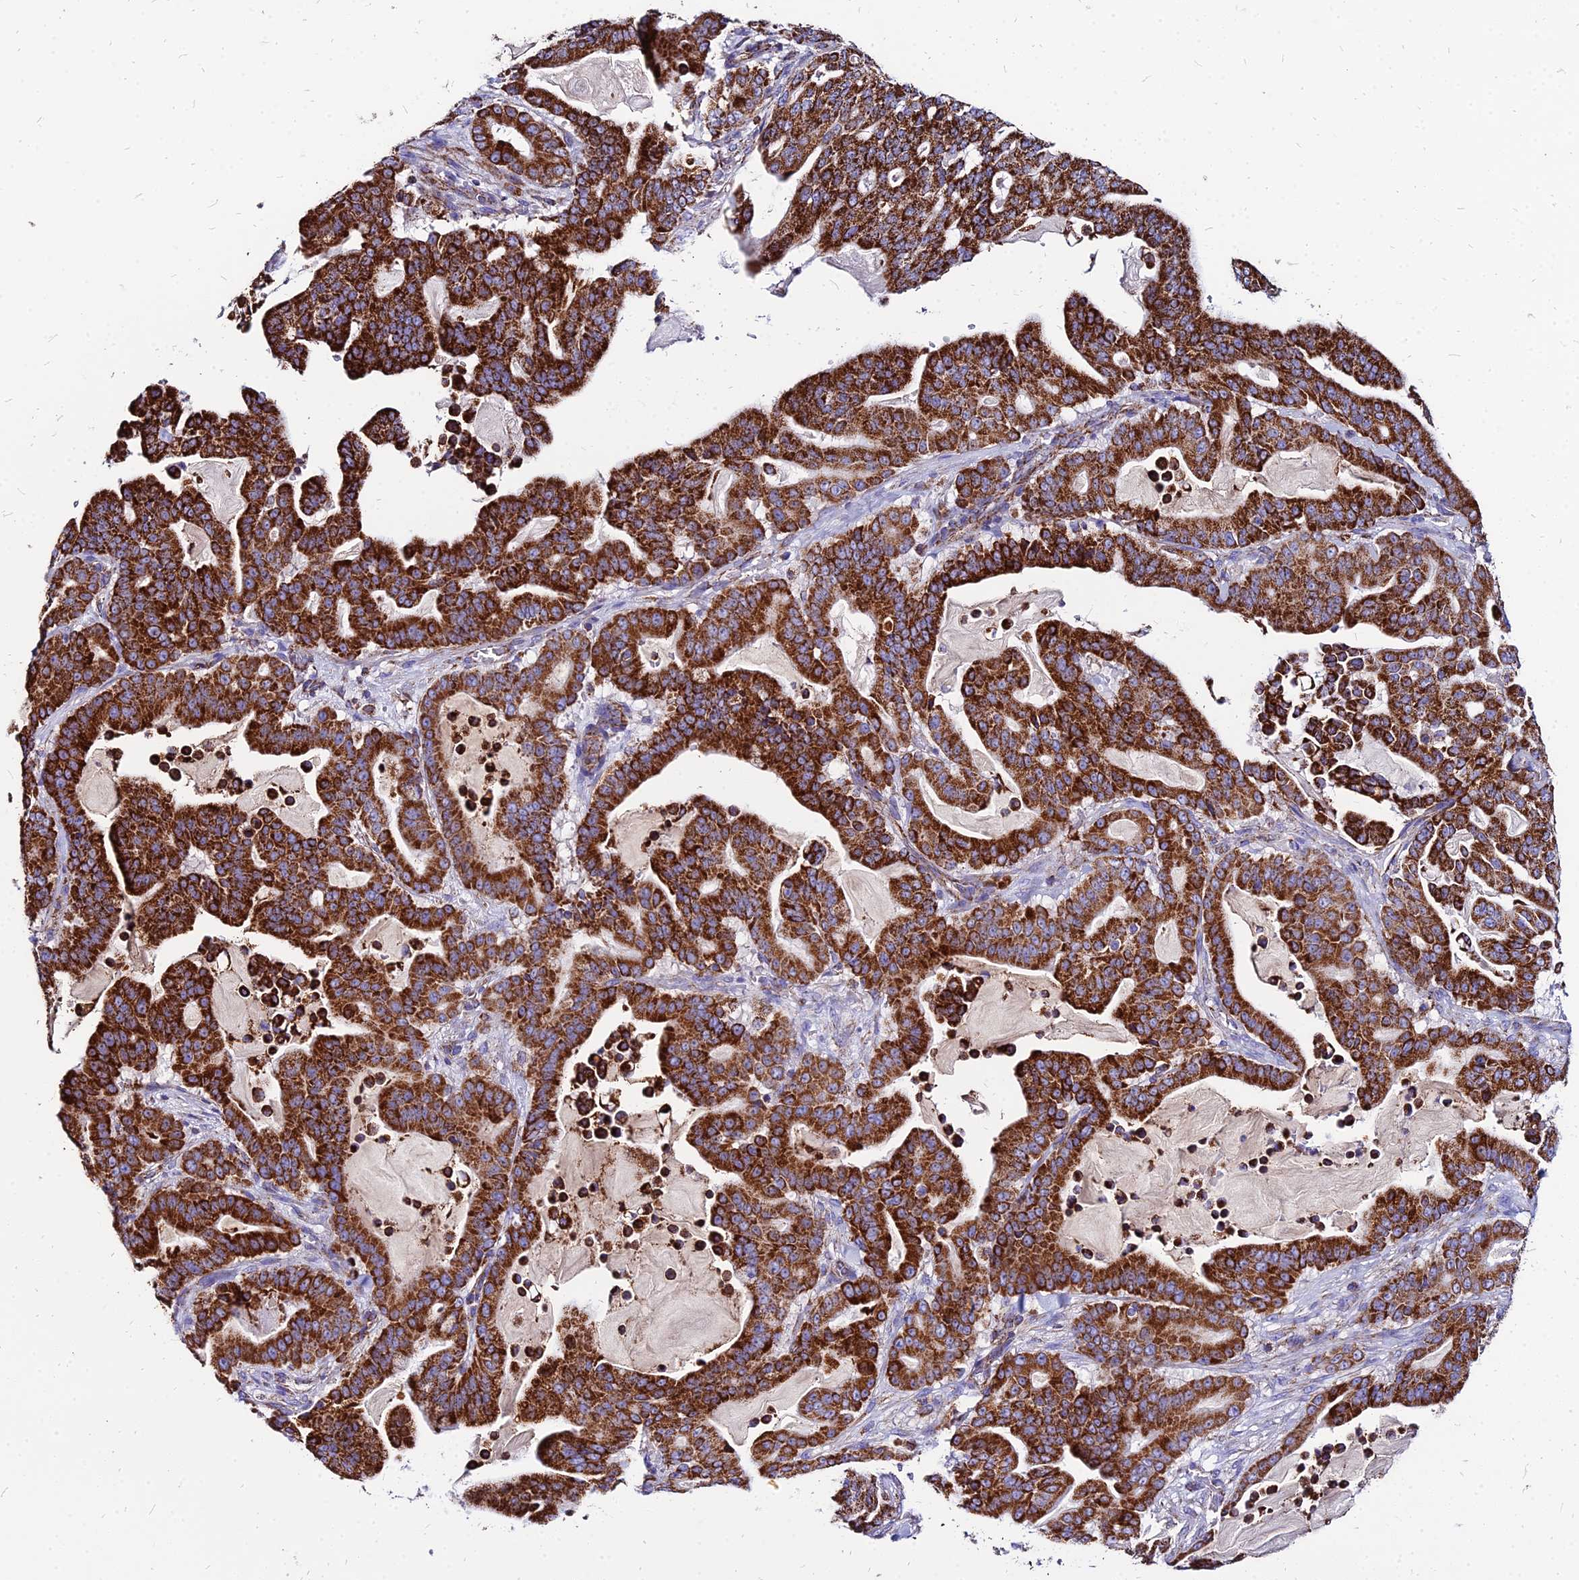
{"staining": {"intensity": "strong", "quantity": ">75%", "location": "cytoplasmic/membranous"}, "tissue": "pancreatic cancer", "cell_type": "Tumor cells", "image_type": "cancer", "snomed": [{"axis": "morphology", "description": "Adenocarcinoma, NOS"}, {"axis": "topography", "description": "Pancreas"}], "caption": "Immunohistochemistry (IHC) image of neoplastic tissue: human pancreatic cancer stained using IHC exhibits high levels of strong protein expression localized specifically in the cytoplasmic/membranous of tumor cells, appearing as a cytoplasmic/membranous brown color.", "gene": "DLD", "patient": {"sex": "male", "age": 63}}